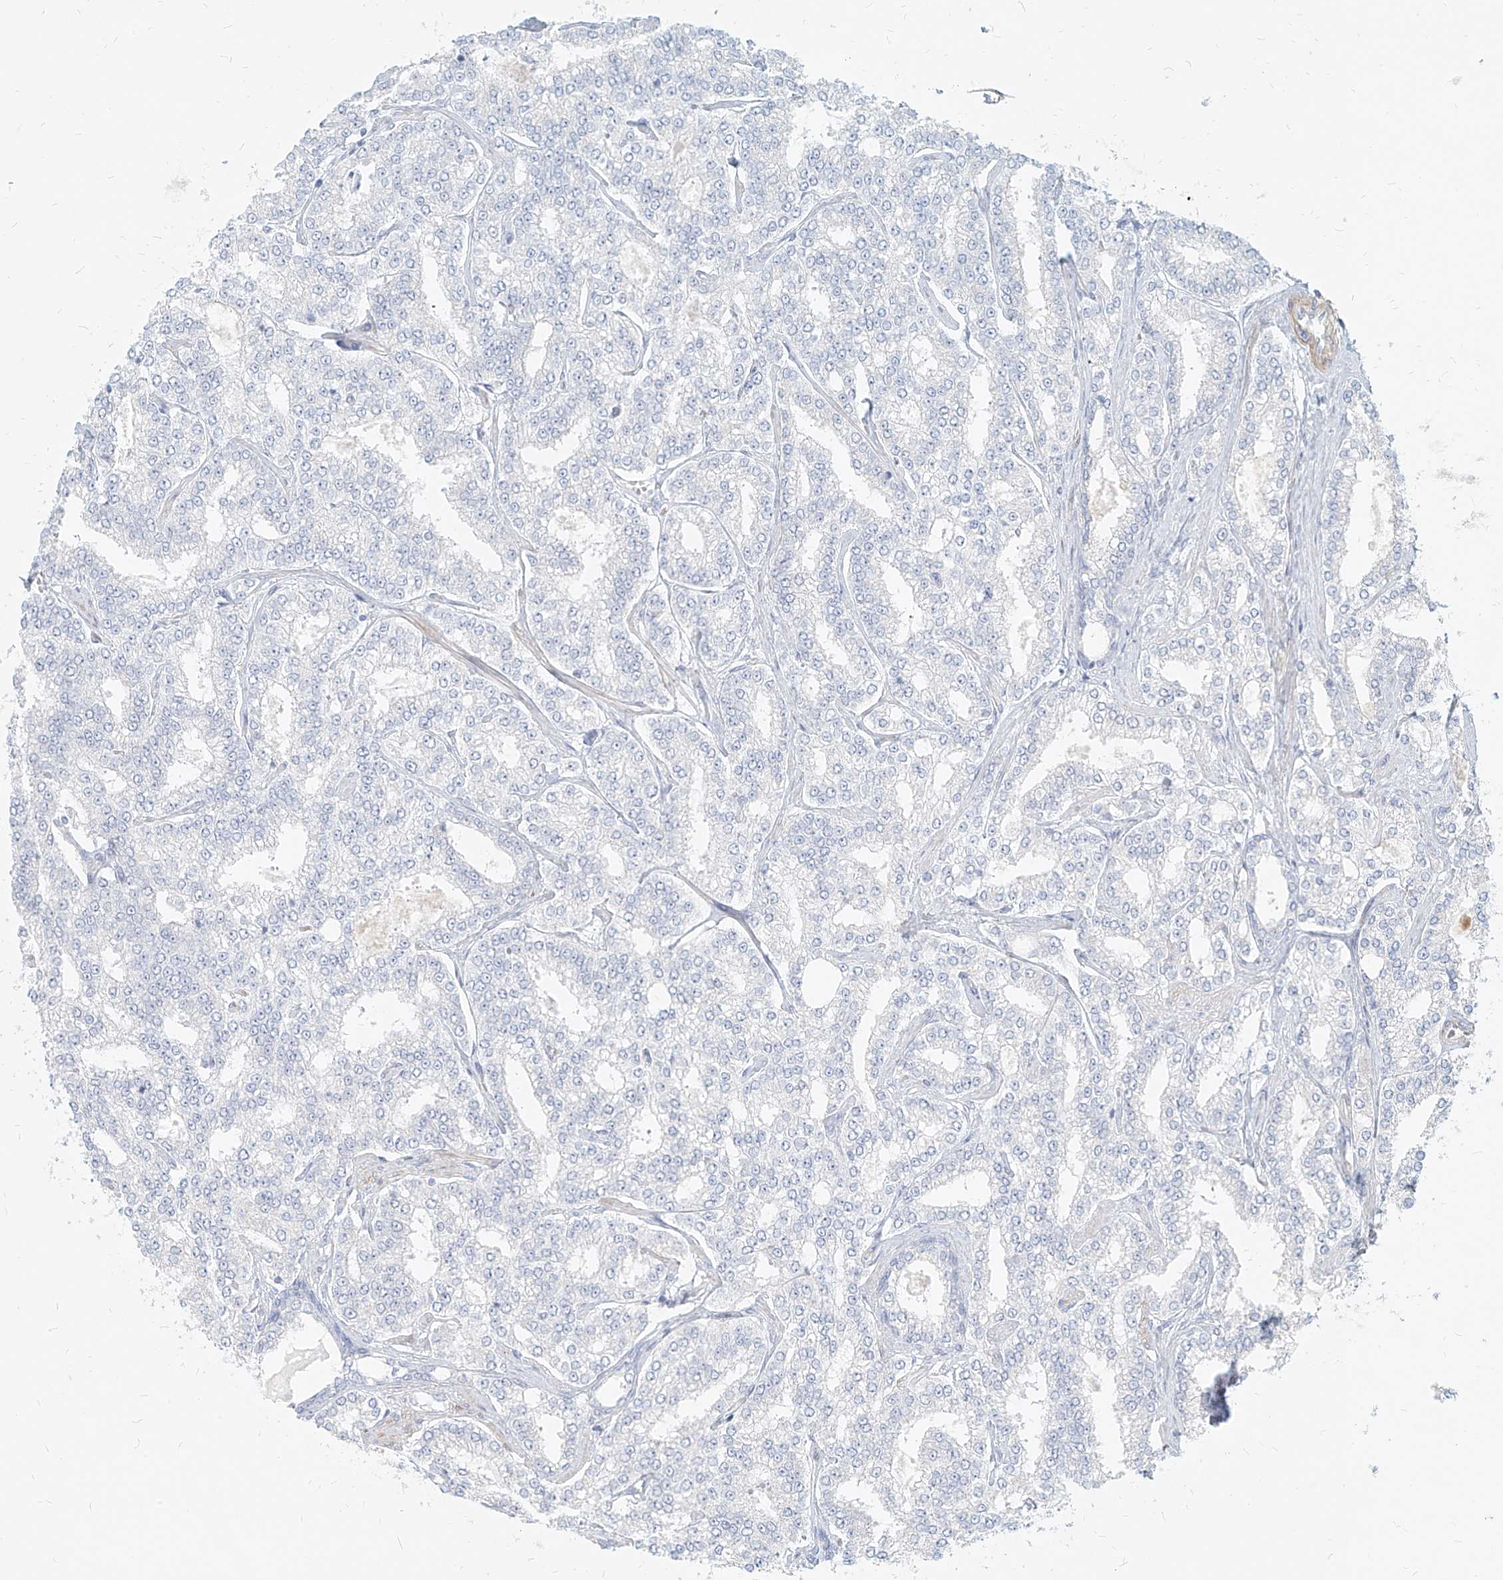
{"staining": {"intensity": "negative", "quantity": "none", "location": "none"}, "tissue": "prostate cancer", "cell_type": "Tumor cells", "image_type": "cancer", "snomed": [{"axis": "morphology", "description": "Normal tissue, NOS"}, {"axis": "morphology", "description": "Adenocarcinoma, High grade"}, {"axis": "topography", "description": "Prostate"}], "caption": "The IHC micrograph has no significant expression in tumor cells of prostate cancer tissue.", "gene": "ITPKB", "patient": {"sex": "male", "age": 83}}